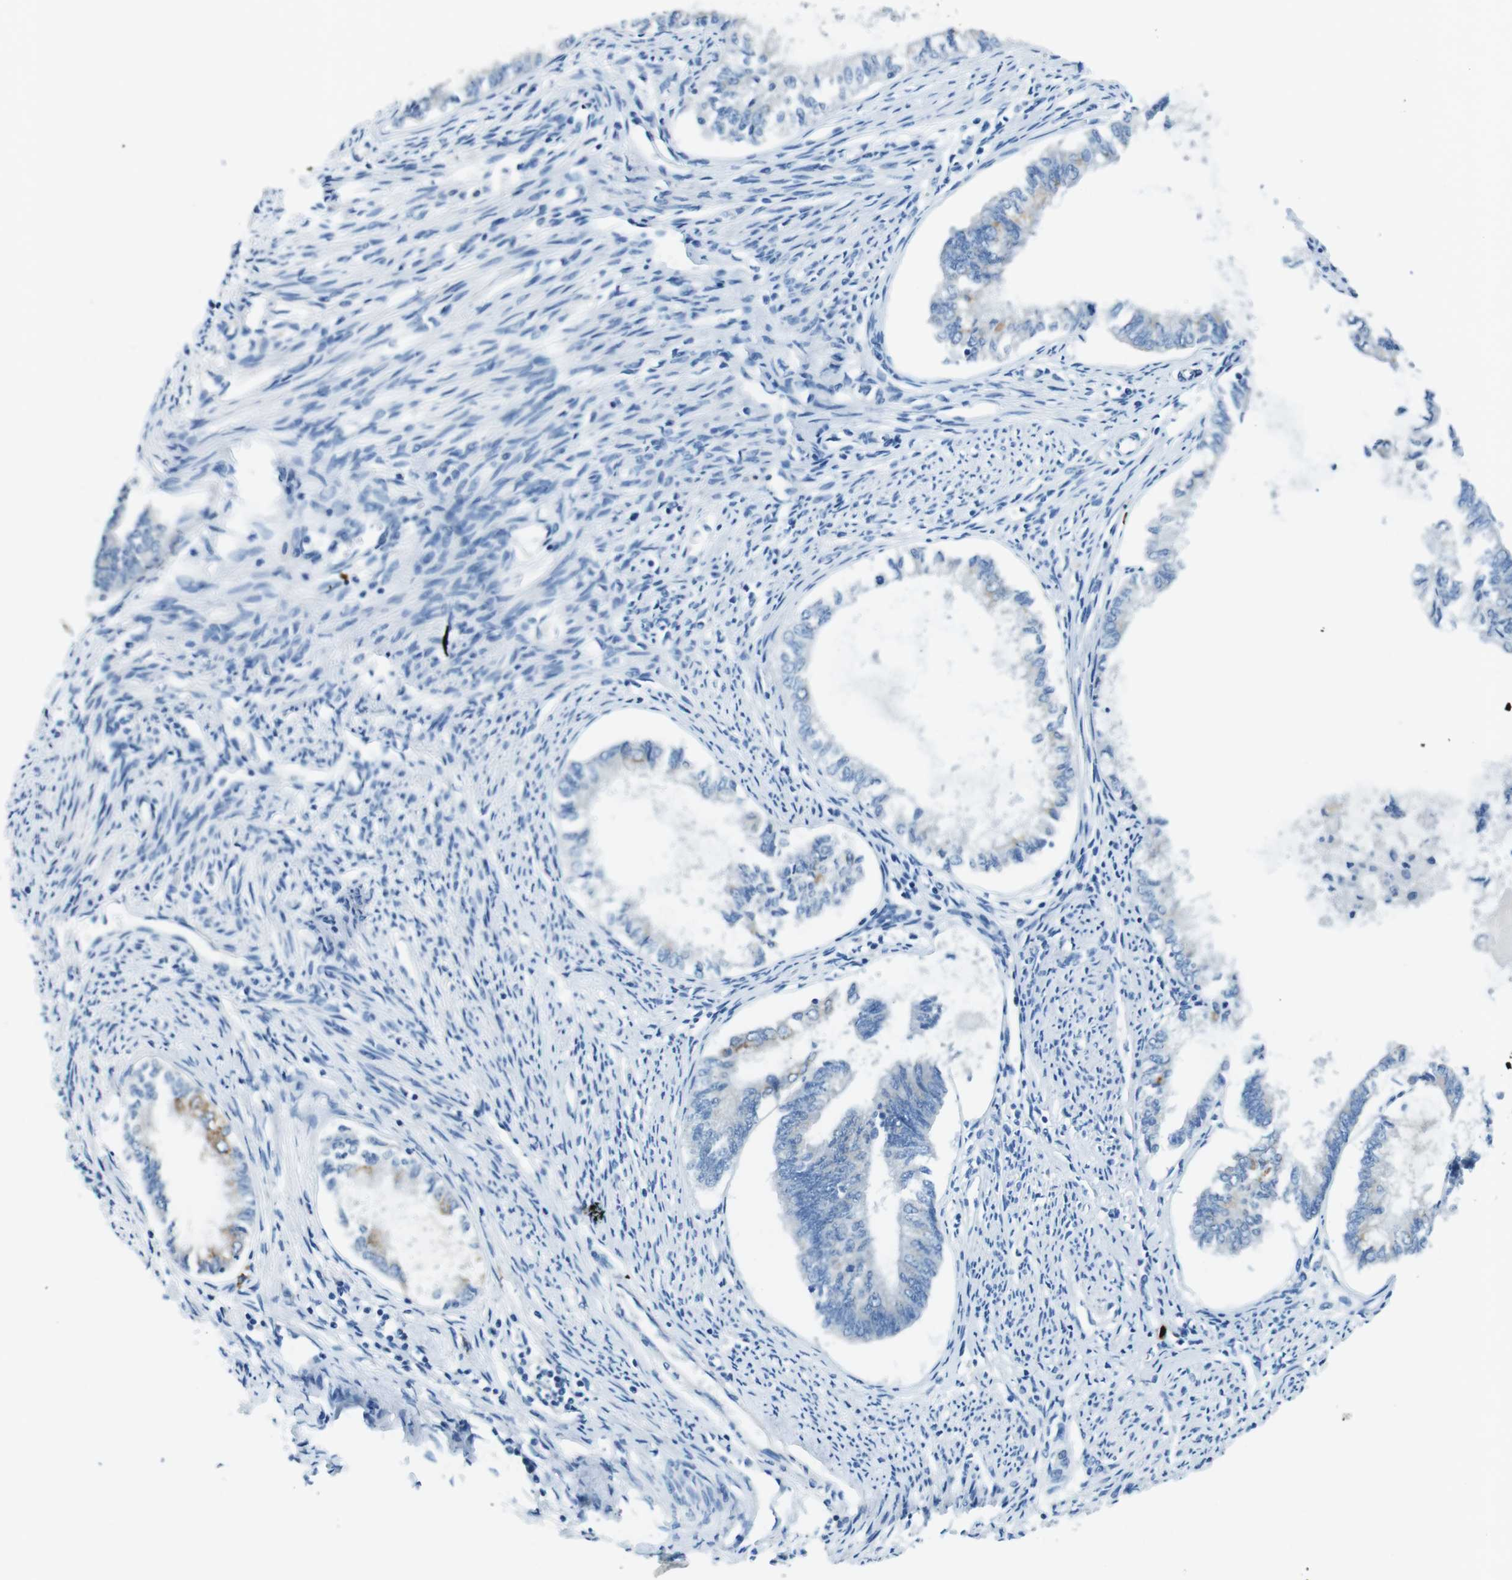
{"staining": {"intensity": "weak", "quantity": "<25%", "location": "cytoplasmic/membranous"}, "tissue": "endometrial cancer", "cell_type": "Tumor cells", "image_type": "cancer", "snomed": [{"axis": "morphology", "description": "Adenocarcinoma, NOS"}, {"axis": "topography", "description": "Endometrium"}], "caption": "DAB (3,3'-diaminobenzidine) immunohistochemical staining of endometrial cancer (adenocarcinoma) displays no significant staining in tumor cells.", "gene": "SLC35A3", "patient": {"sex": "female", "age": 86}}